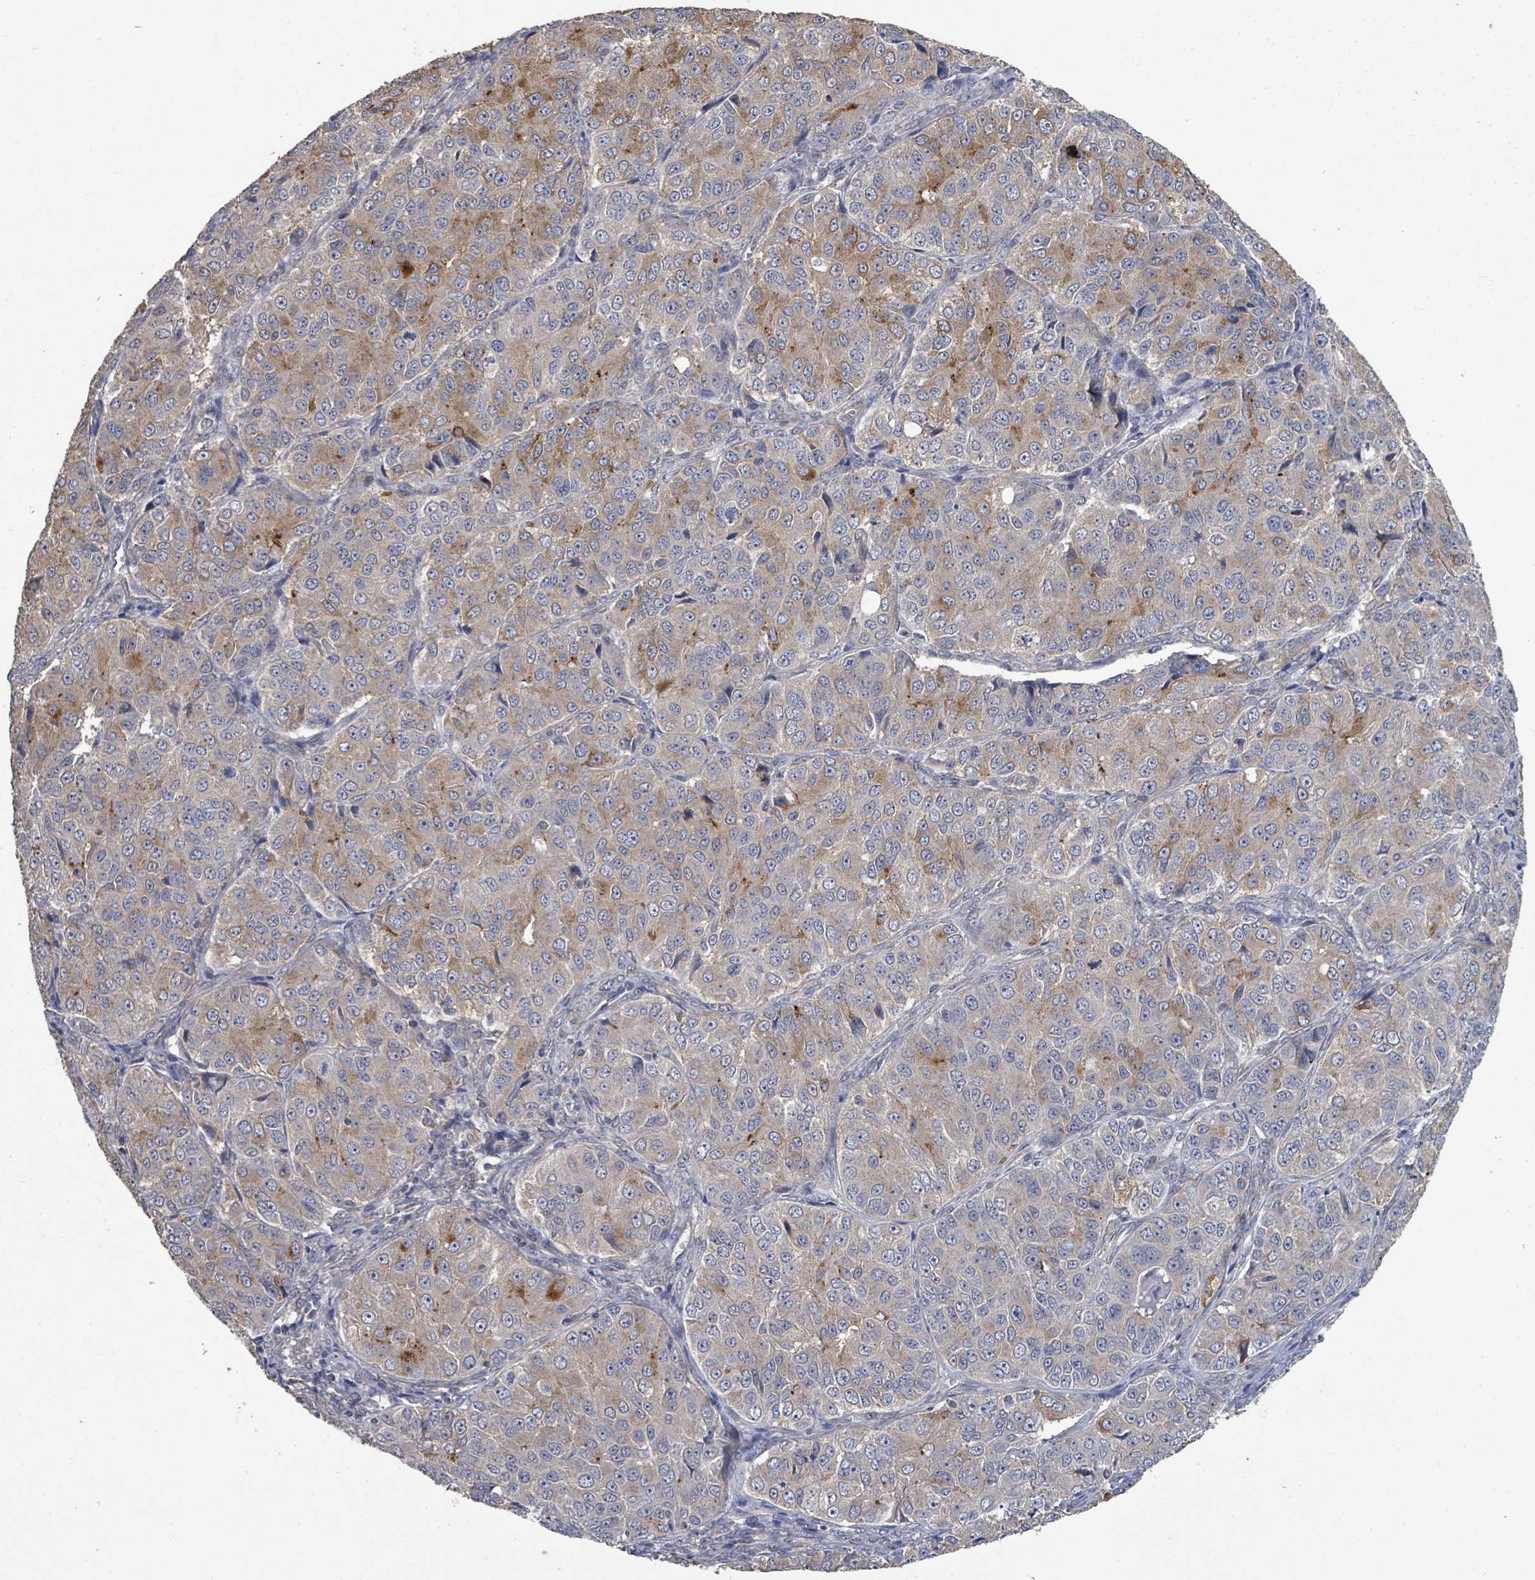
{"staining": {"intensity": "moderate", "quantity": "25%-75%", "location": "cytoplasmic/membranous"}, "tissue": "ovarian cancer", "cell_type": "Tumor cells", "image_type": "cancer", "snomed": [{"axis": "morphology", "description": "Carcinoma, endometroid"}, {"axis": "topography", "description": "Ovary"}], "caption": "Immunohistochemical staining of human ovarian endometroid carcinoma reveals moderate cytoplasmic/membranous protein staining in approximately 25%-75% of tumor cells.", "gene": "SLC9A7", "patient": {"sex": "female", "age": 51}}